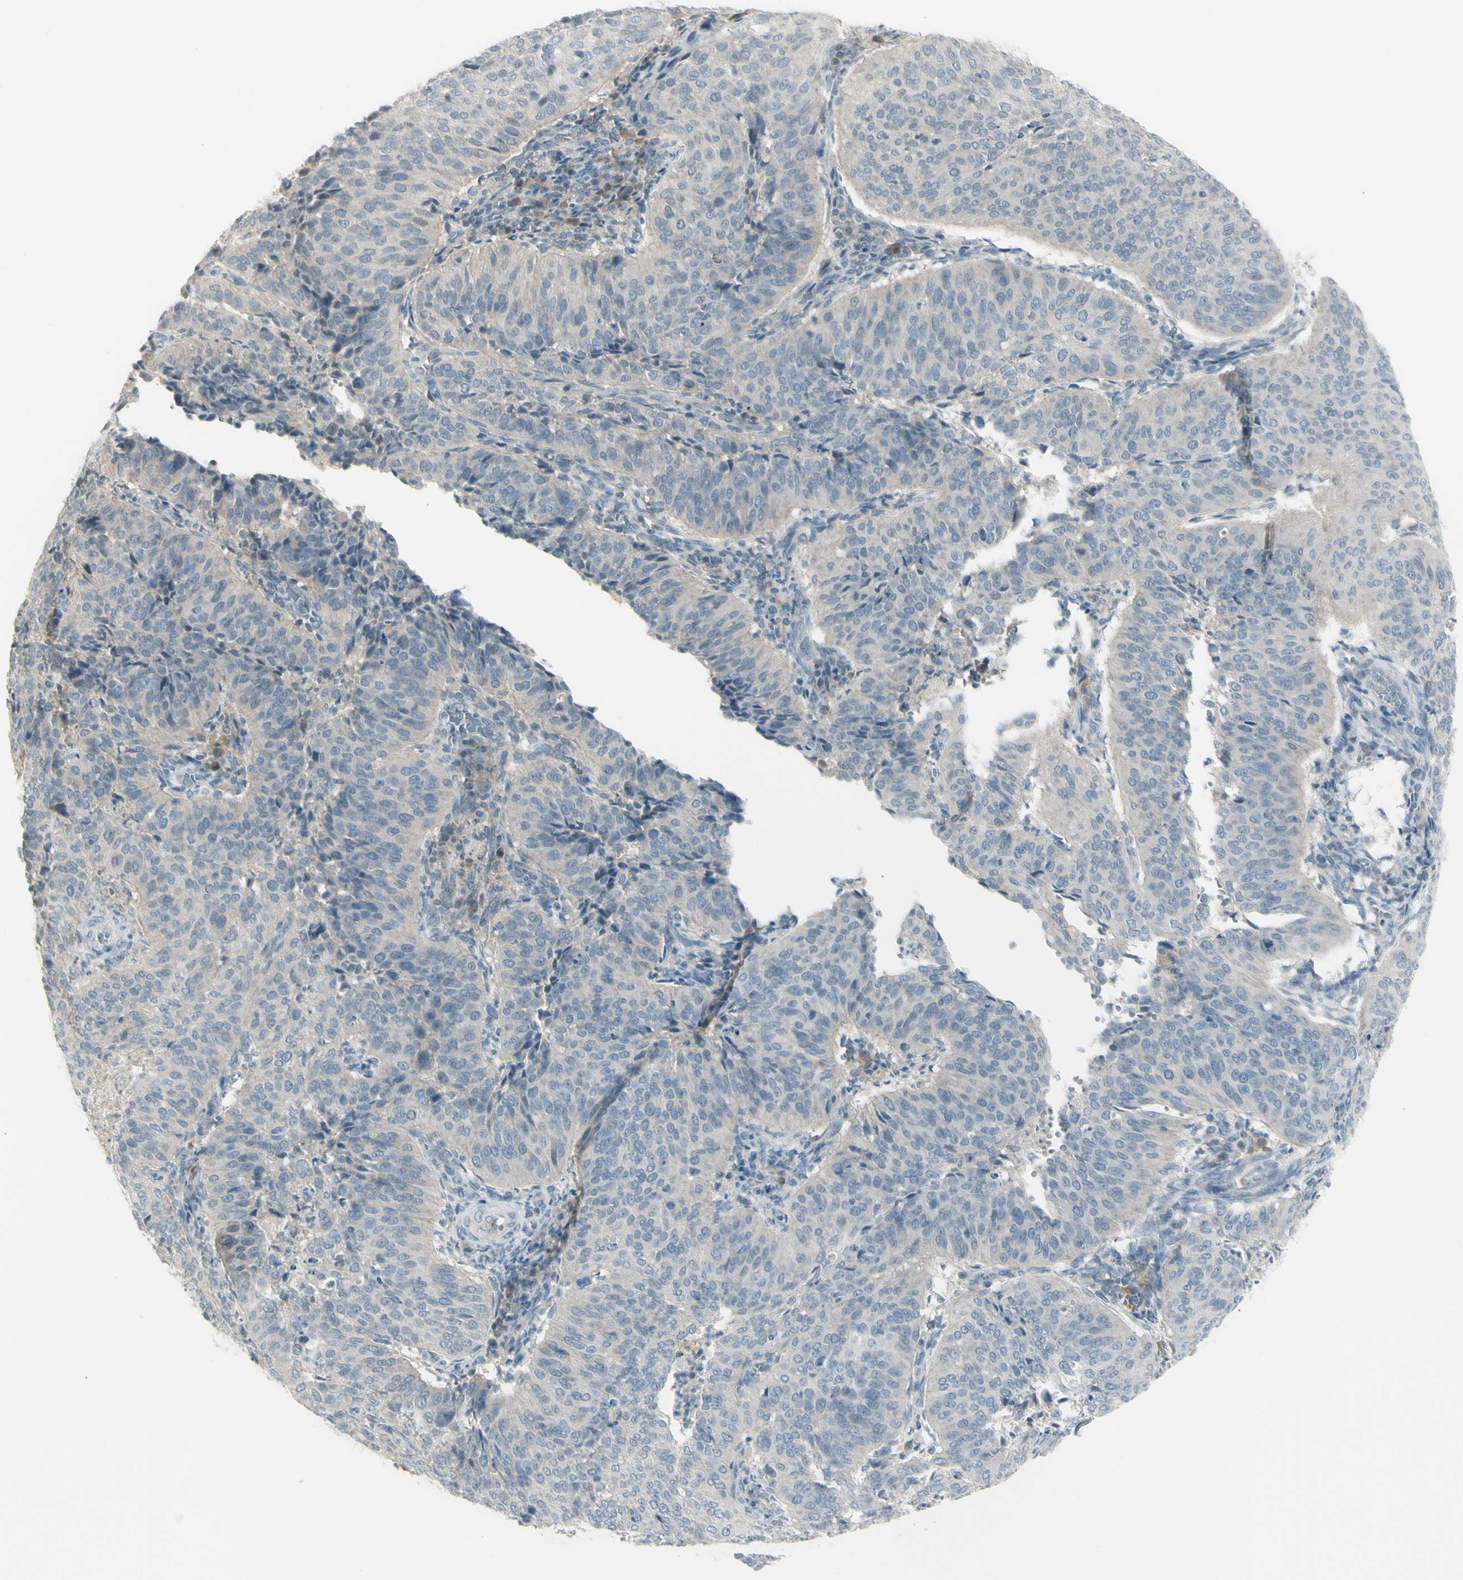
{"staining": {"intensity": "weak", "quantity": ">75%", "location": "cytoplasmic/membranous"}, "tissue": "cervical cancer", "cell_type": "Tumor cells", "image_type": "cancer", "snomed": [{"axis": "morphology", "description": "Normal tissue, NOS"}, {"axis": "morphology", "description": "Squamous cell carcinoma, NOS"}, {"axis": "topography", "description": "Cervix"}], "caption": "A micrograph of human squamous cell carcinoma (cervical) stained for a protein exhibits weak cytoplasmic/membranous brown staining in tumor cells.", "gene": "SH3GL2", "patient": {"sex": "female", "age": 39}}